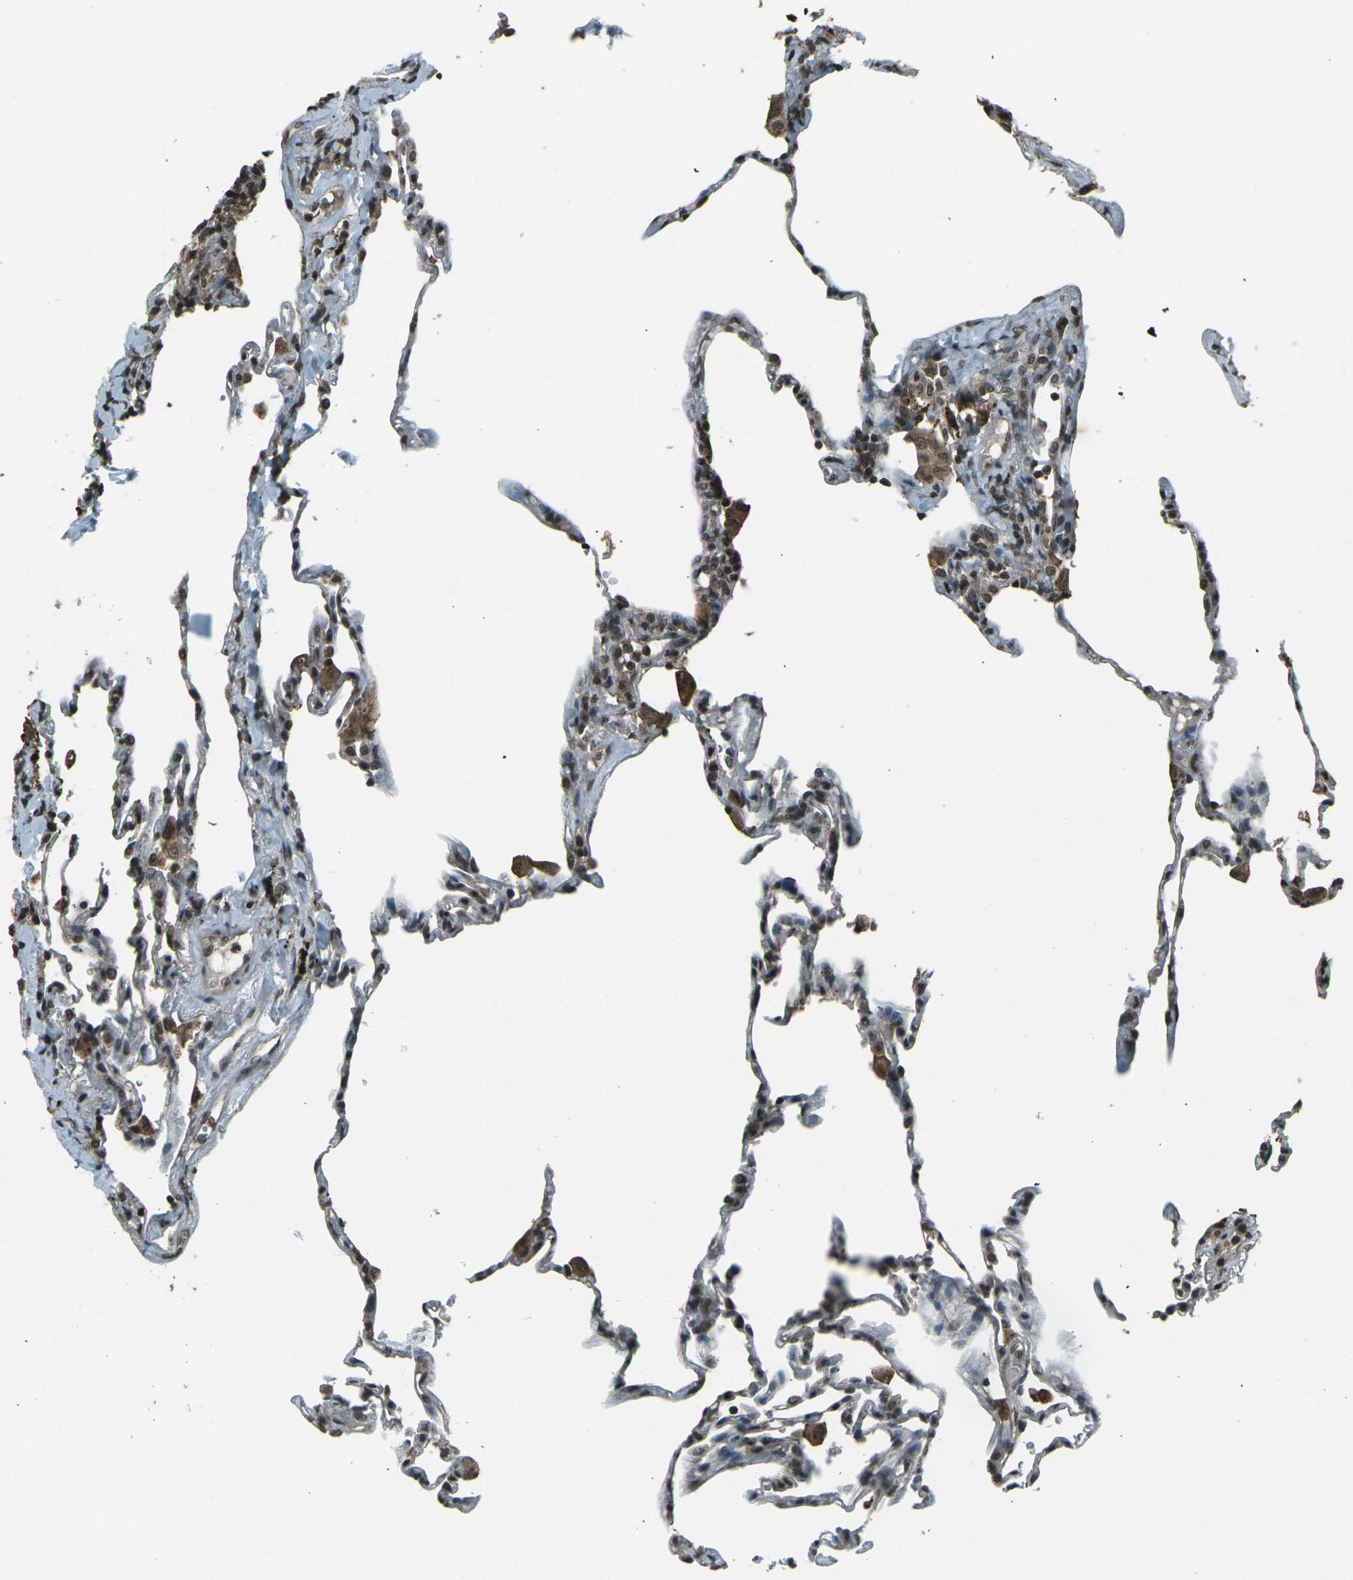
{"staining": {"intensity": "strong", "quantity": "25%-75%", "location": "nuclear"}, "tissue": "lung", "cell_type": "Alveolar cells", "image_type": "normal", "snomed": [{"axis": "morphology", "description": "Normal tissue, NOS"}, {"axis": "topography", "description": "Lung"}], "caption": "The photomicrograph shows immunohistochemical staining of unremarkable lung. There is strong nuclear staining is appreciated in approximately 25%-75% of alveolar cells. Using DAB (3,3'-diaminobenzidine) (brown) and hematoxylin (blue) stains, captured at high magnification using brightfield microscopy.", "gene": "PRPF8", "patient": {"sex": "male", "age": 59}}